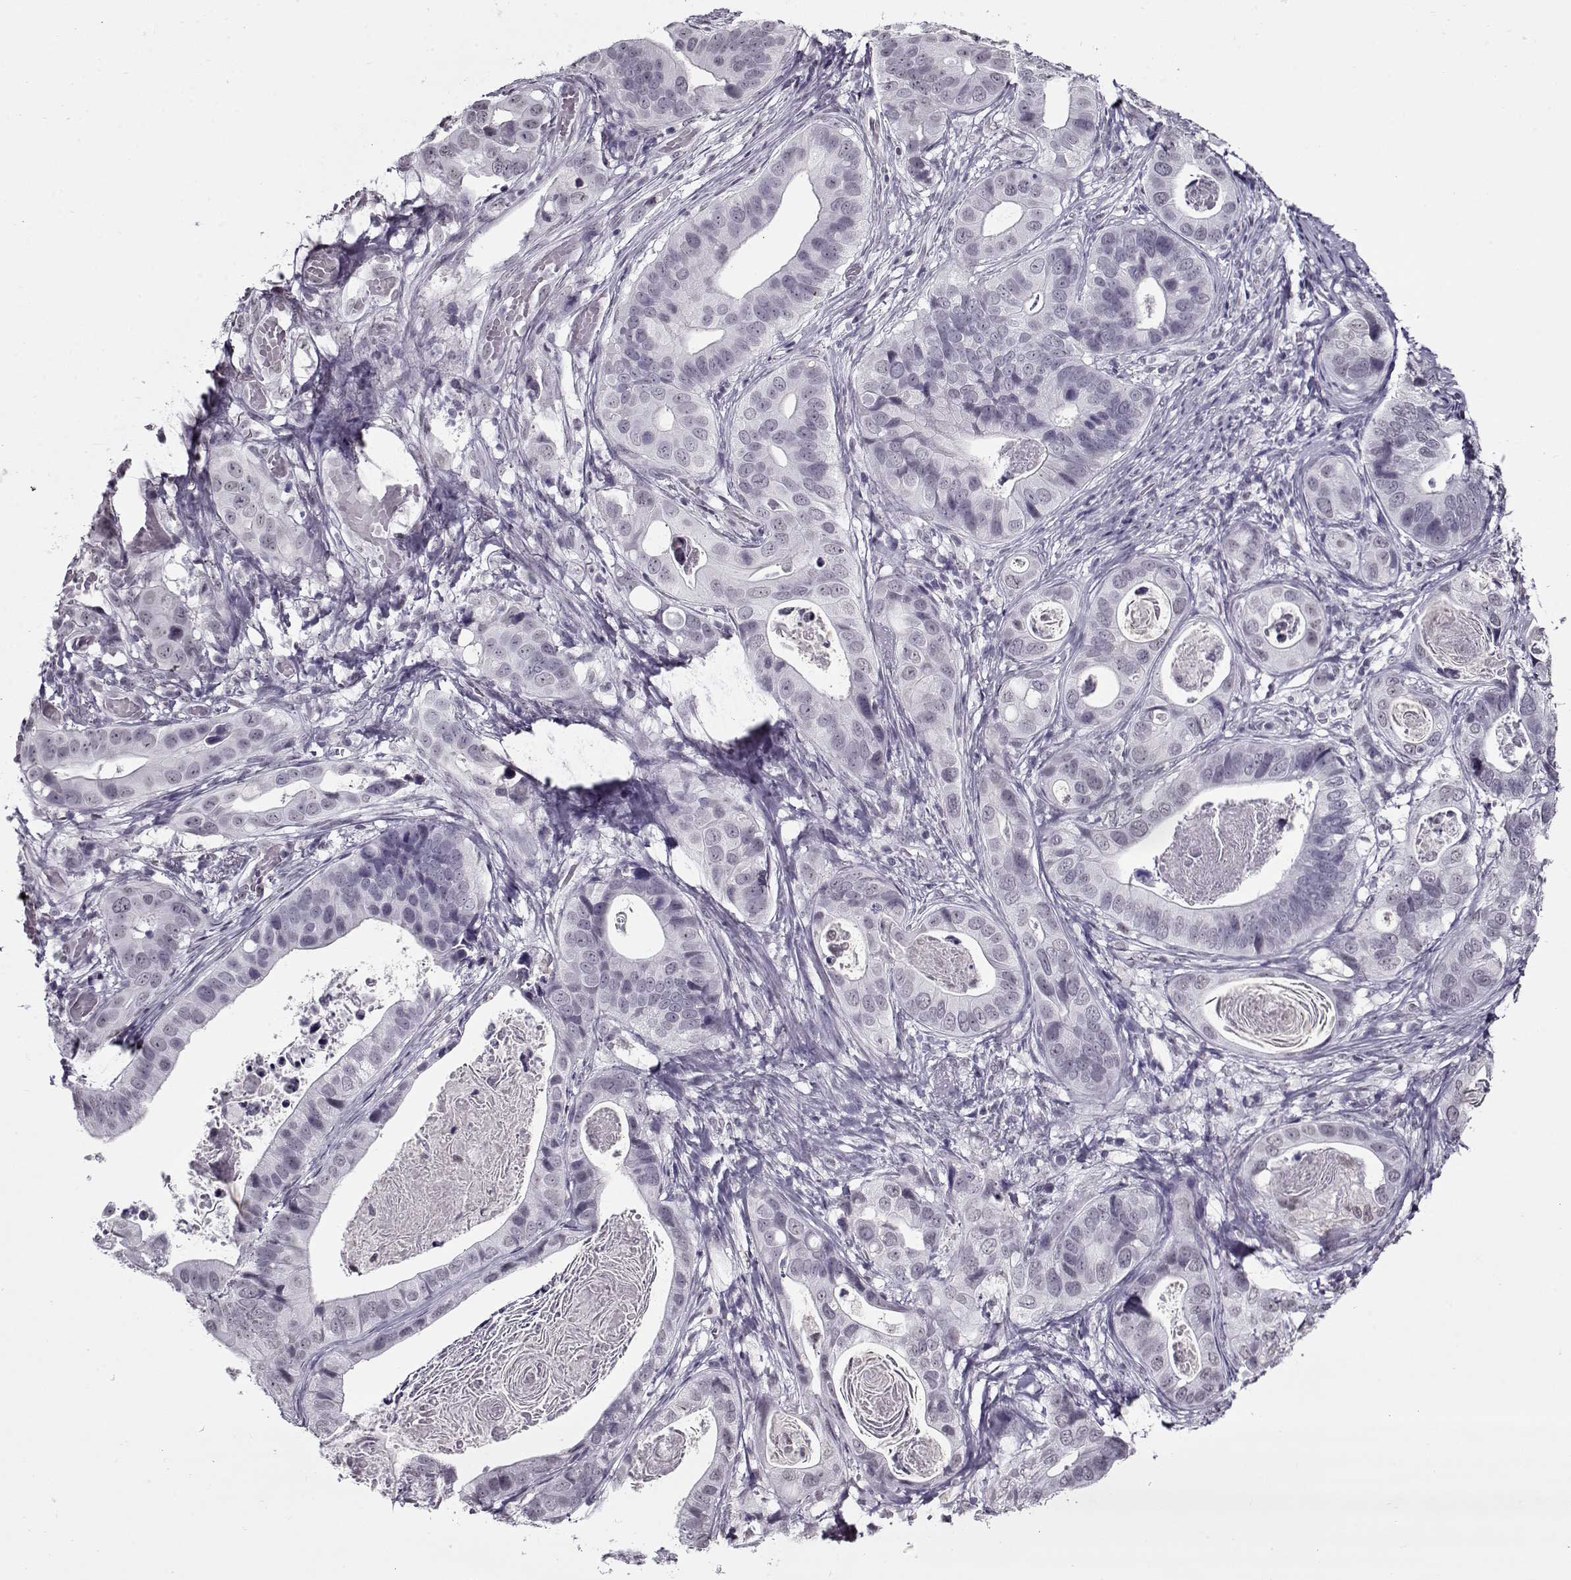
{"staining": {"intensity": "negative", "quantity": "none", "location": "none"}, "tissue": "stomach cancer", "cell_type": "Tumor cells", "image_type": "cancer", "snomed": [{"axis": "morphology", "description": "Adenocarcinoma, NOS"}, {"axis": "topography", "description": "Stomach"}], "caption": "A micrograph of human stomach cancer is negative for staining in tumor cells. (DAB (3,3'-diaminobenzidine) immunohistochemistry with hematoxylin counter stain).", "gene": "PRMT8", "patient": {"sex": "male", "age": 84}}